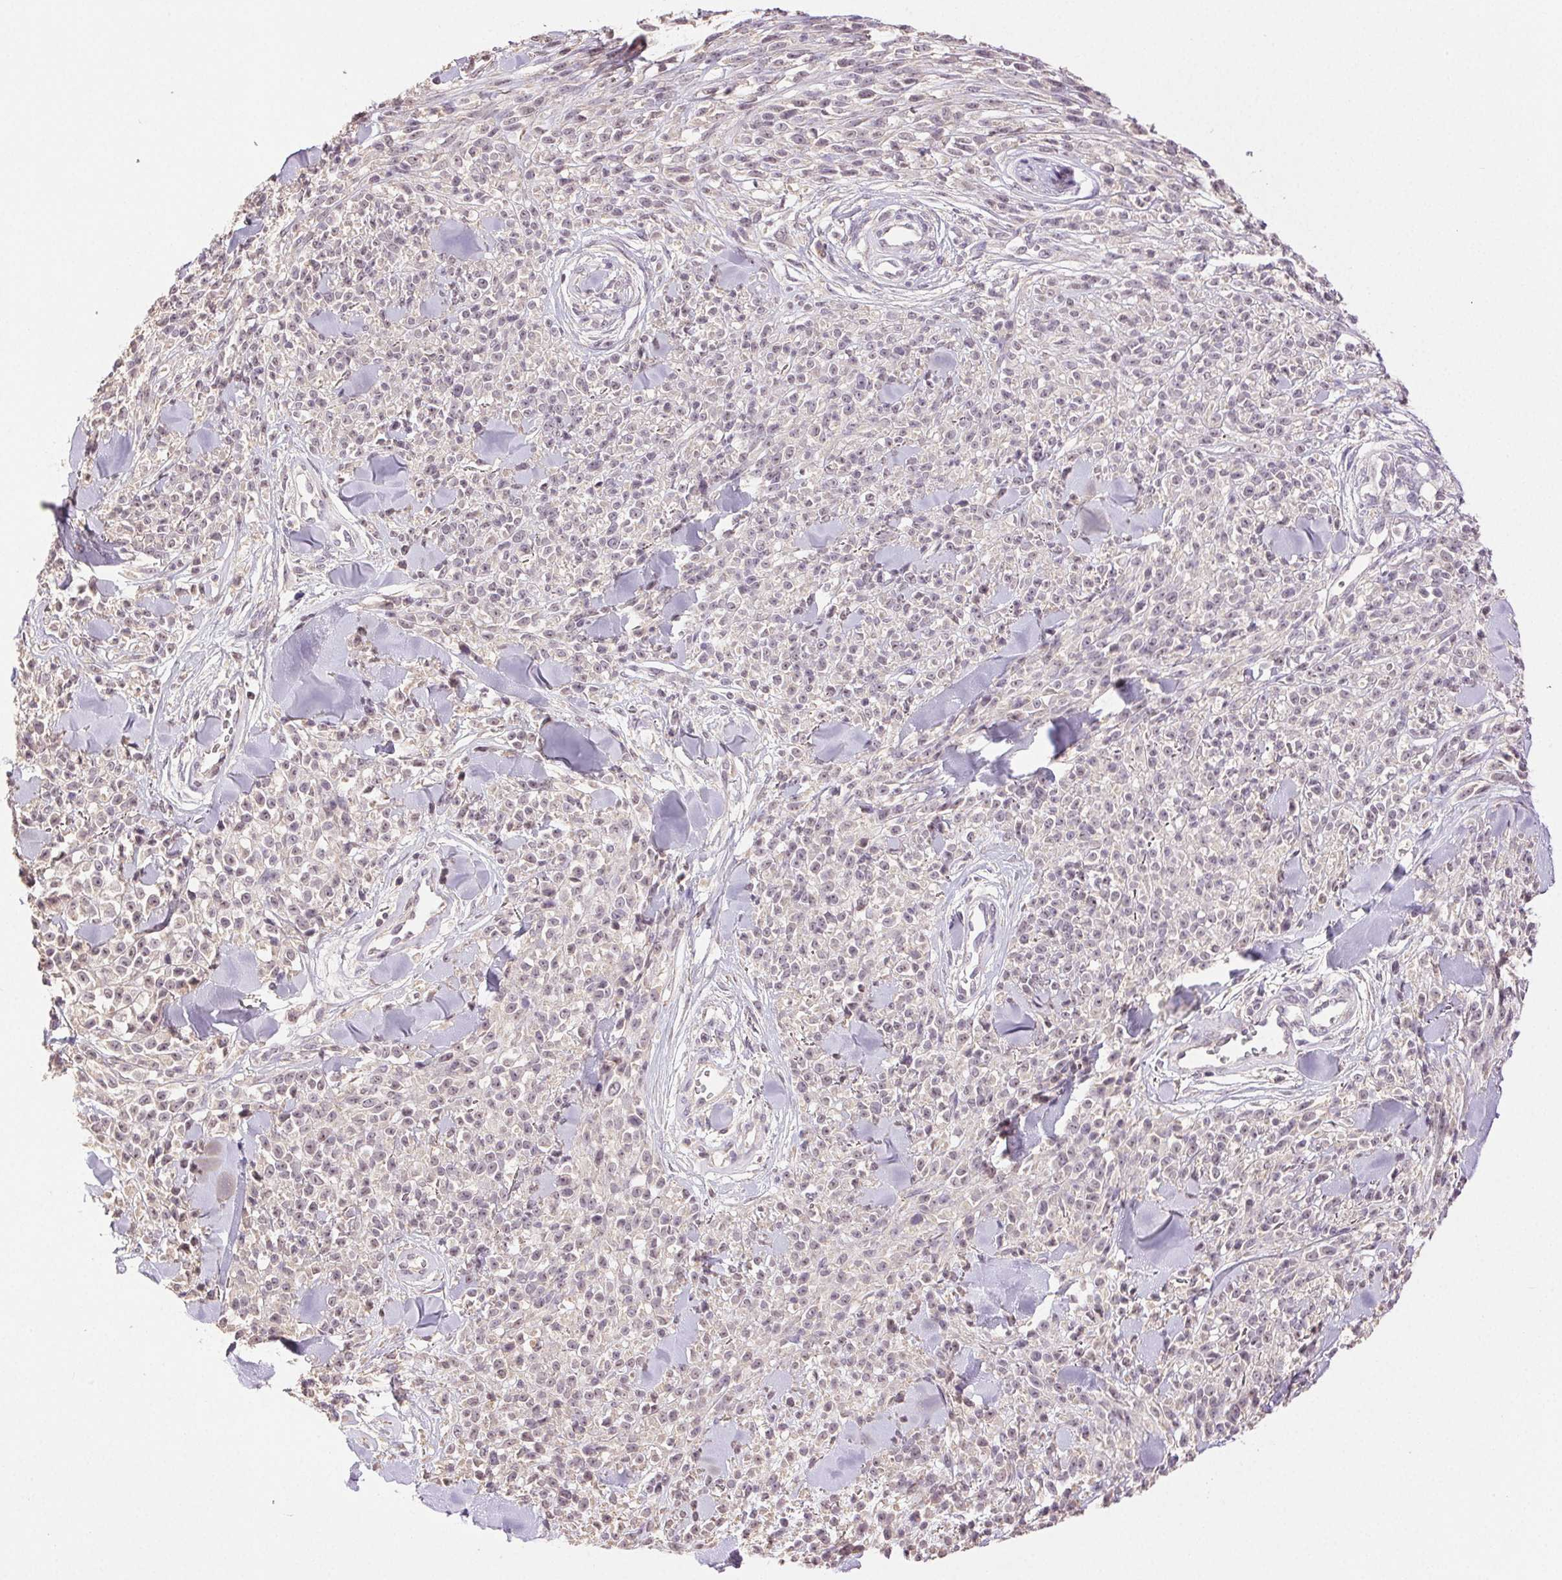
{"staining": {"intensity": "negative", "quantity": "none", "location": "none"}, "tissue": "melanoma", "cell_type": "Tumor cells", "image_type": "cancer", "snomed": [{"axis": "morphology", "description": "Malignant melanoma, NOS"}, {"axis": "topography", "description": "Skin"}, {"axis": "topography", "description": "Skin of trunk"}], "caption": "IHC of human melanoma demonstrates no positivity in tumor cells.", "gene": "TMEM253", "patient": {"sex": "male", "age": 74}}